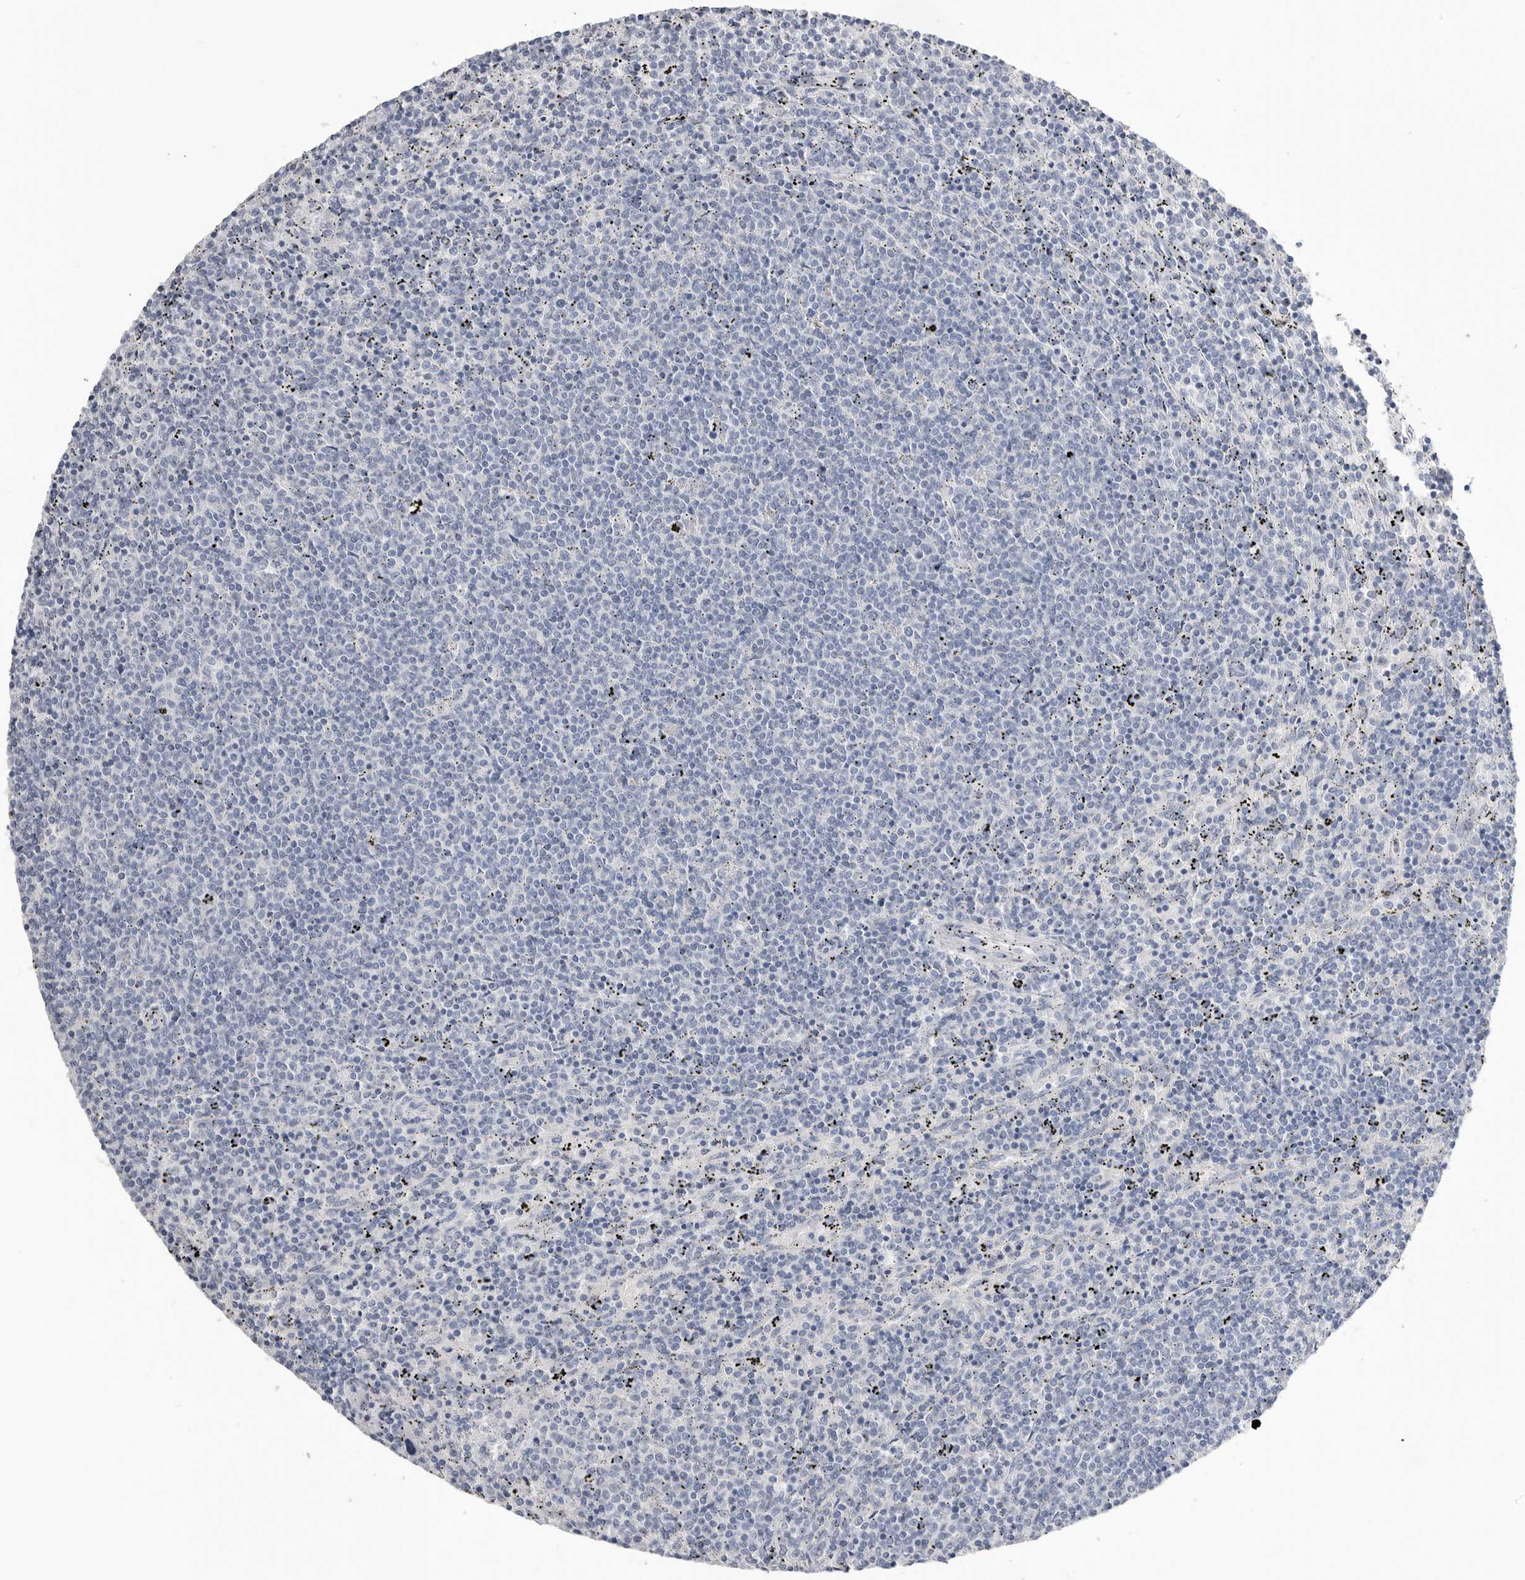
{"staining": {"intensity": "negative", "quantity": "none", "location": "none"}, "tissue": "lymphoma", "cell_type": "Tumor cells", "image_type": "cancer", "snomed": [{"axis": "morphology", "description": "Malignant lymphoma, non-Hodgkin's type, Low grade"}, {"axis": "topography", "description": "Spleen"}], "caption": "The IHC photomicrograph has no significant positivity in tumor cells of malignant lymphoma, non-Hodgkin's type (low-grade) tissue.", "gene": "APOA2", "patient": {"sex": "female", "age": 50}}